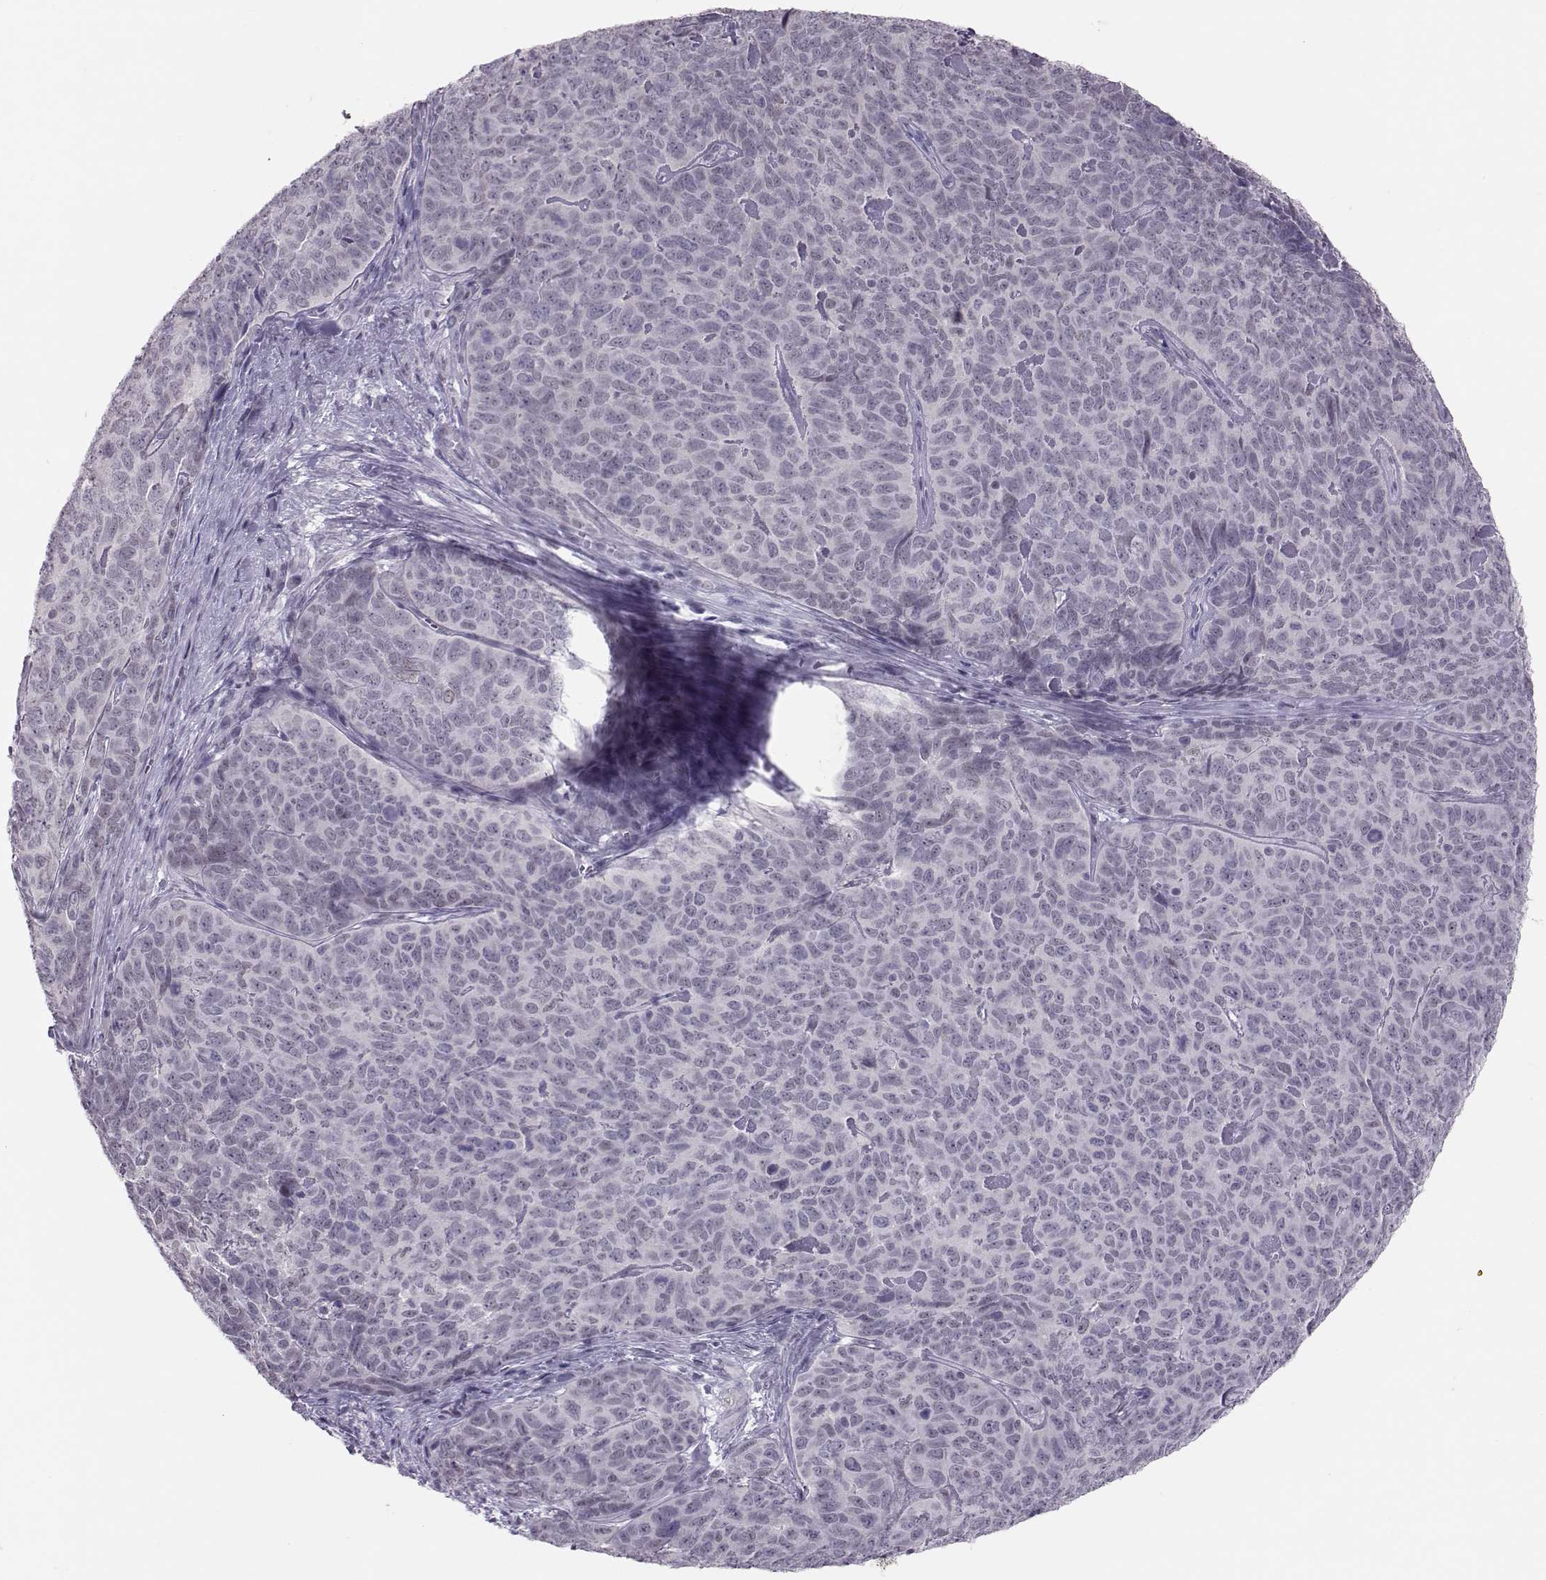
{"staining": {"intensity": "negative", "quantity": "none", "location": "none"}, "tissue": "skin cancer", "cell_type": "Tumor cells", "image_type": "cancer", "snomed": [{"axis": "morphology", "description": "Squamous cell carcinoma, NOS"}, {"axis": "topography", "description": "Skin"}, {"axis": "topography", "description": "Anal"}], "caption": "This is an IHC photomicrograph of skin cancer. There is no positivity in tumor cells.", "gene": "DNAAF1", "patient": {"sex": "female", "age": 51}}